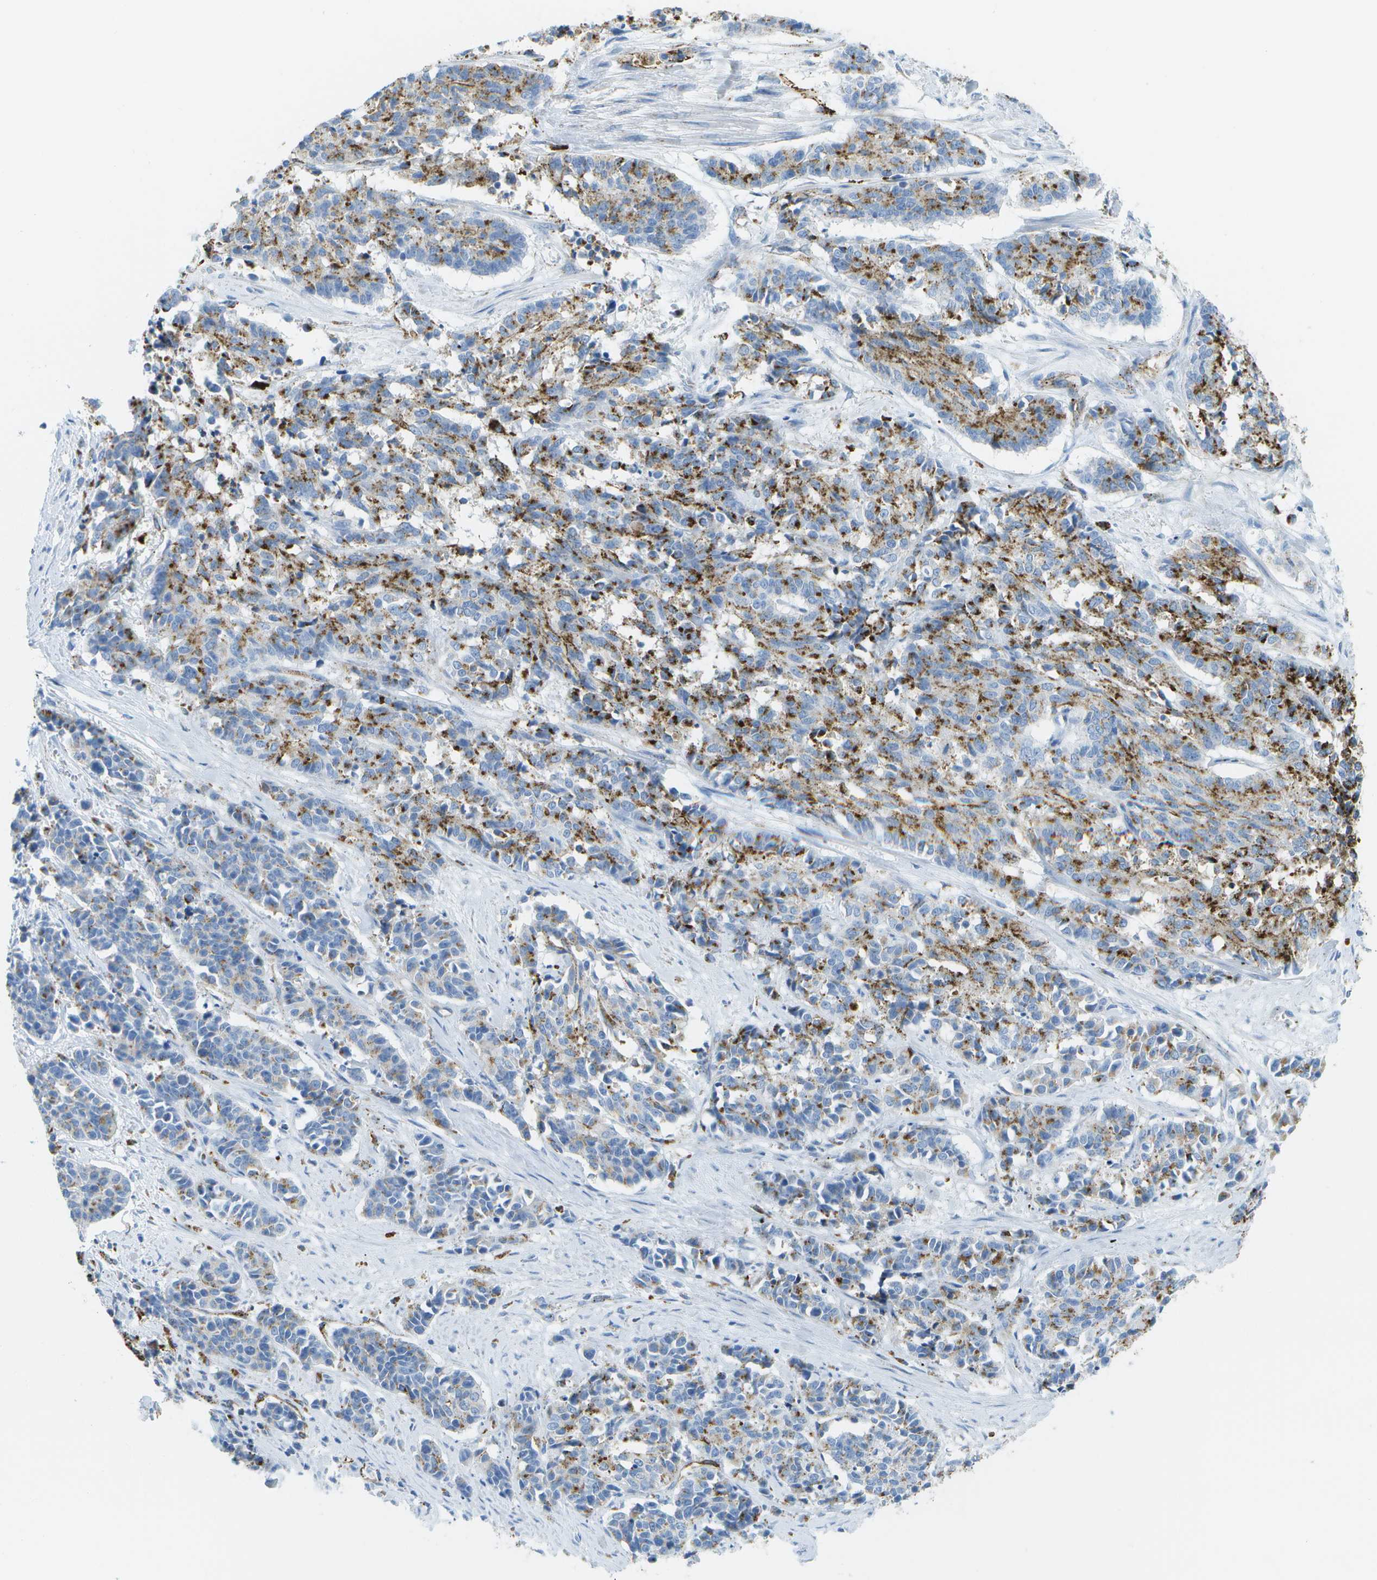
{"staining": {"intensity": "moderate", "quantity": "25%-75%", "location": "cytoplasmic/membranous"}, "tissue": "cervical cancer", "cell_type": "Tumor cells", "image_type": "cancer", "snomed": [{"axis": "morphology", "description": "Squamous cell carcinoma, NOS"}, {"axis": "topography", "description": "Cervix"}], "caption": "Protein staining of cervical squamous cell carcinoma tissue reveals moderate cytoplasmic/membranous positivity in about 25%-75% of tumor cells. The protein of interest is shown in brown color, while the nuclei are stained blue.", "gene": "PRCP", "patient": {"sex": "female", "age": 35}}